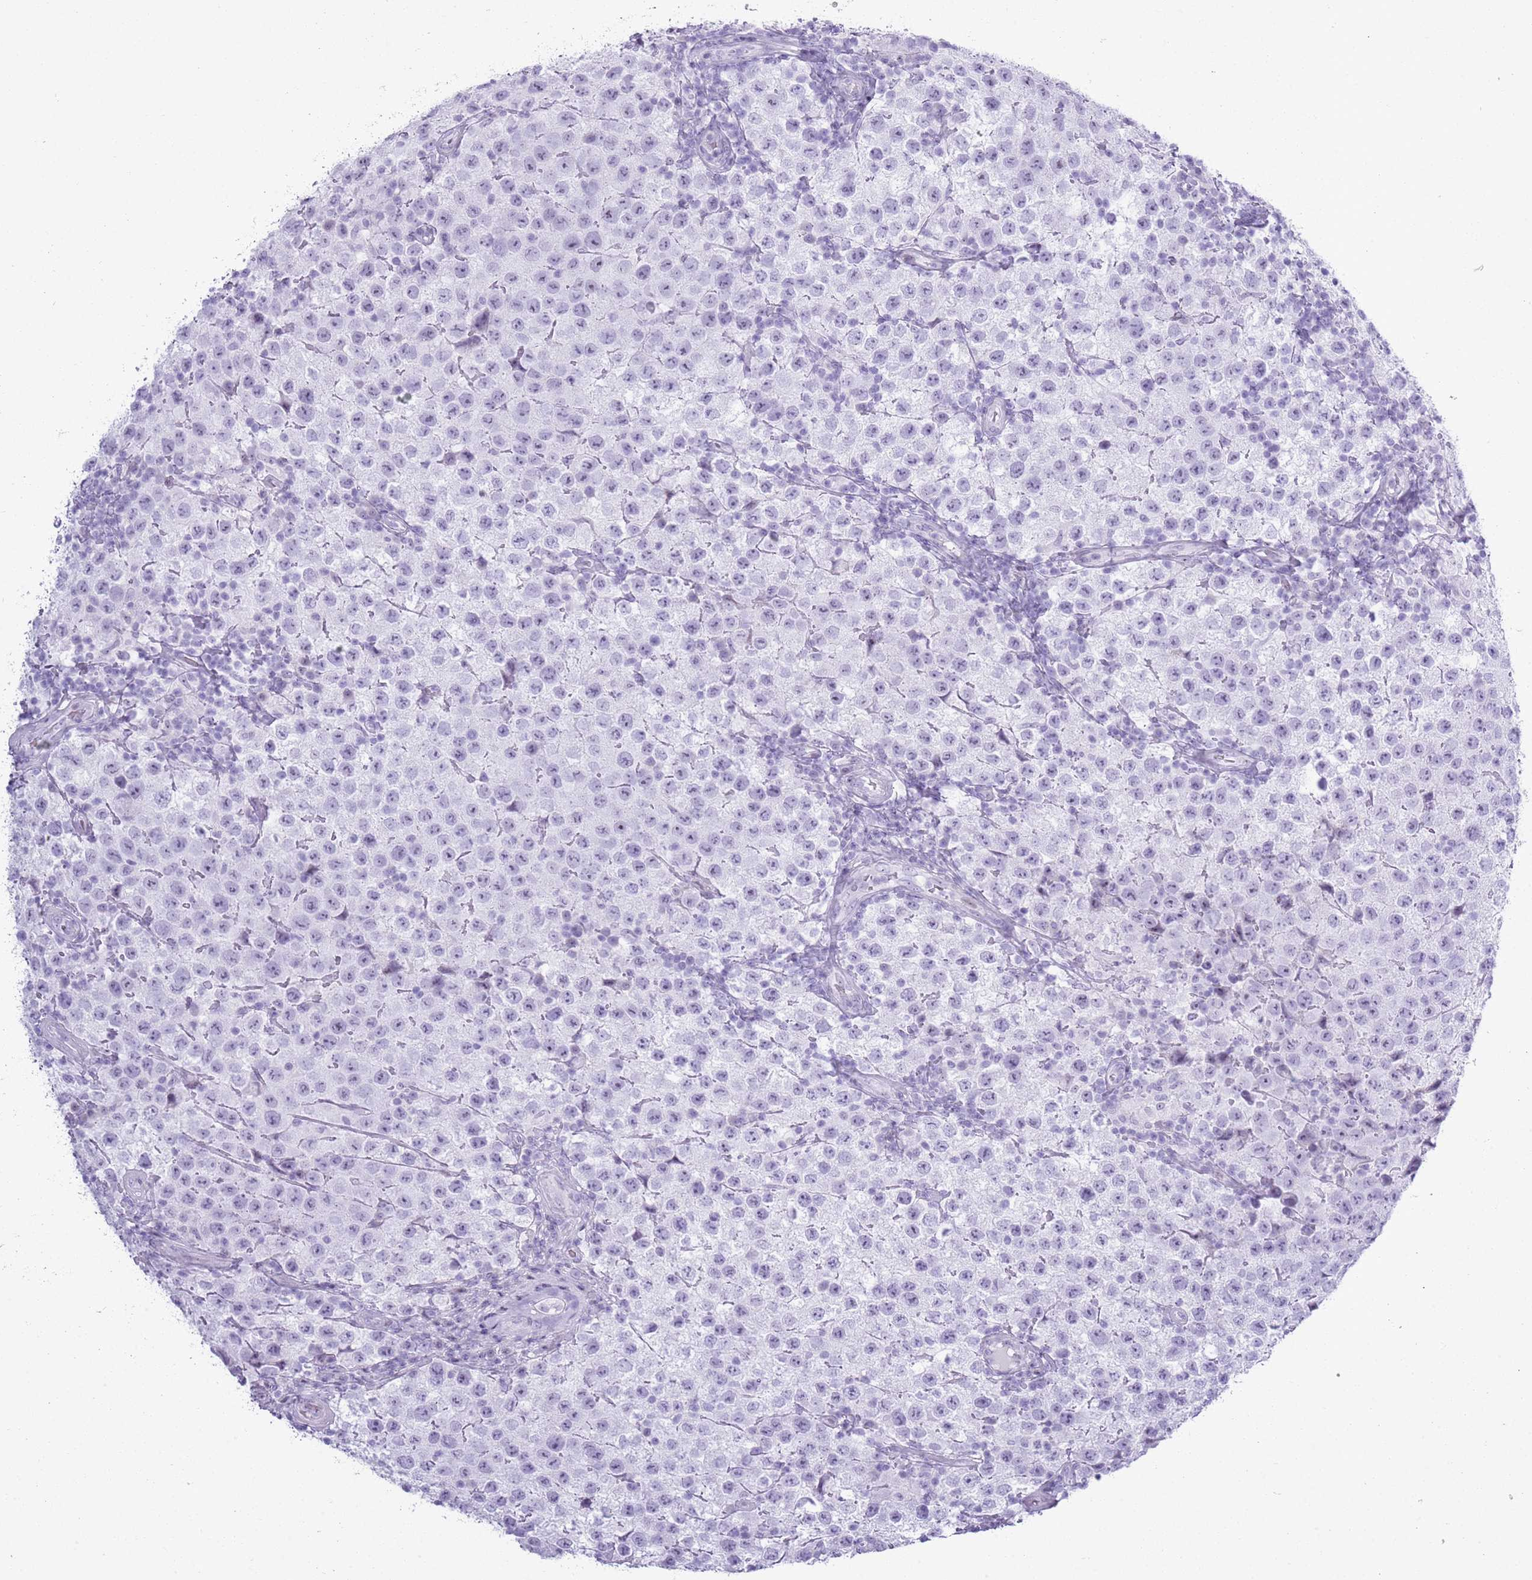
{"staining": {"intensity": "negative", "quantity": "none", "location": "none"}, "tissue": "testis cancer", "cell_type": "Tumor cells", "image_type": "cancer", "snomed": [{"axis": "morphology", "description": "Seminoma, NOS"}, {"axis": "morphology", "description": "Carcinoma, Embryonal, NOS"}, {"axis": "topography", "description": "Testis"}], "caption": "IHC micrograph of neoplastic tissue: human testis cancer (embryonal carcinoma) stained with DAB (3,3'-diaminobenzidine) displays no significant protein expression in tumor cells.", "gene": "ASIP", "patient": {"sex": "male", "age": 41}}